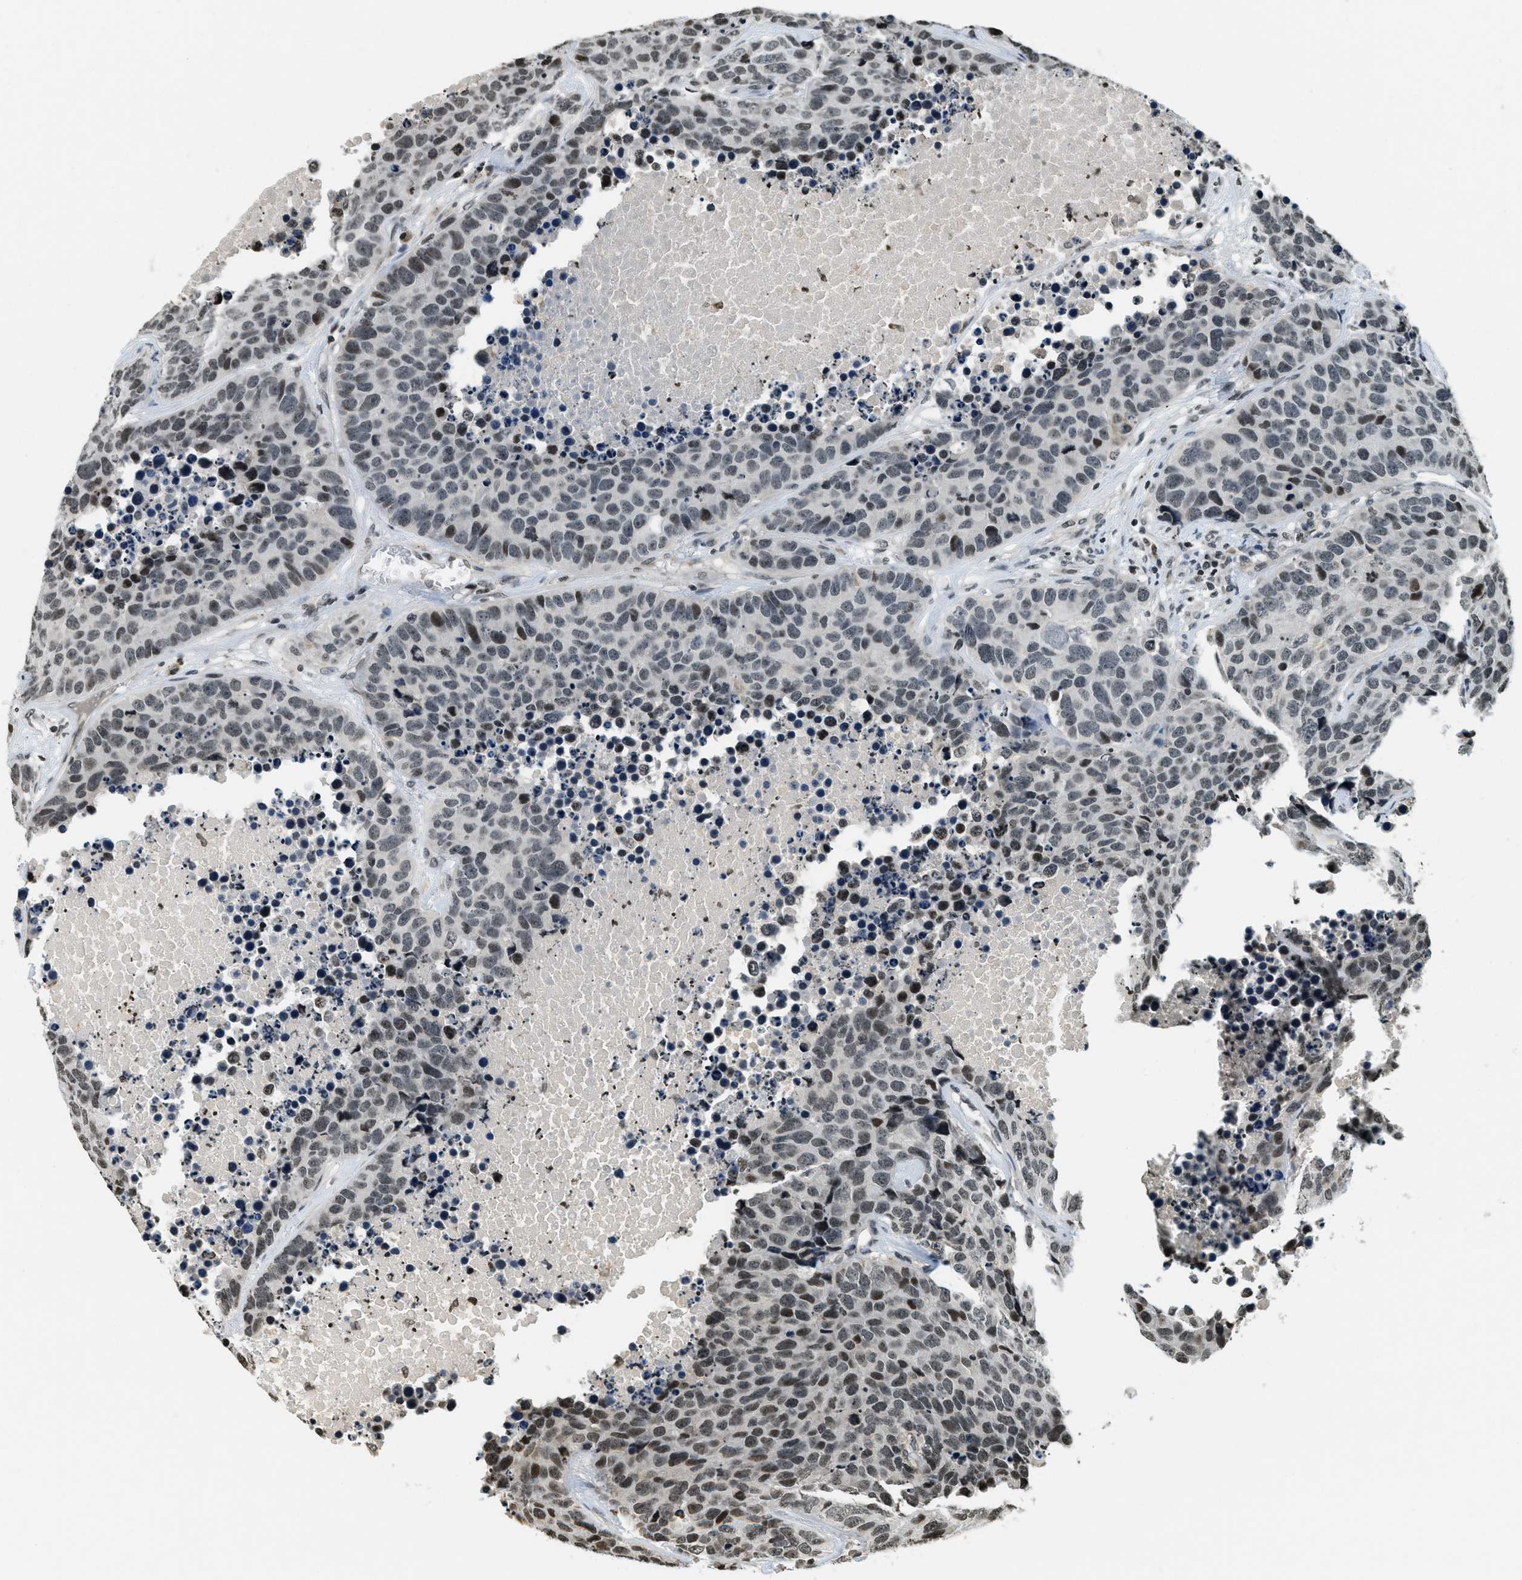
{"staining": {"intensity": "moderate", "quantity": "<25%", "location": "nuclear"}, "tissue": "carcinoid", "cell_type": "Tumor cells", "image_type": "cancer", "snomed": [{"axis": "morphology", "description": "Carcinoid, malignant, NOS"}, {"axis": "topography", "description": "Lung"}], "caption": "Protein staining of carcinoid tissue exhibits moderate nuclear positivity in approximately <25% of tumor cells.", "gene": "LDB2", "patient": {"sex": "male", "age": 60}}